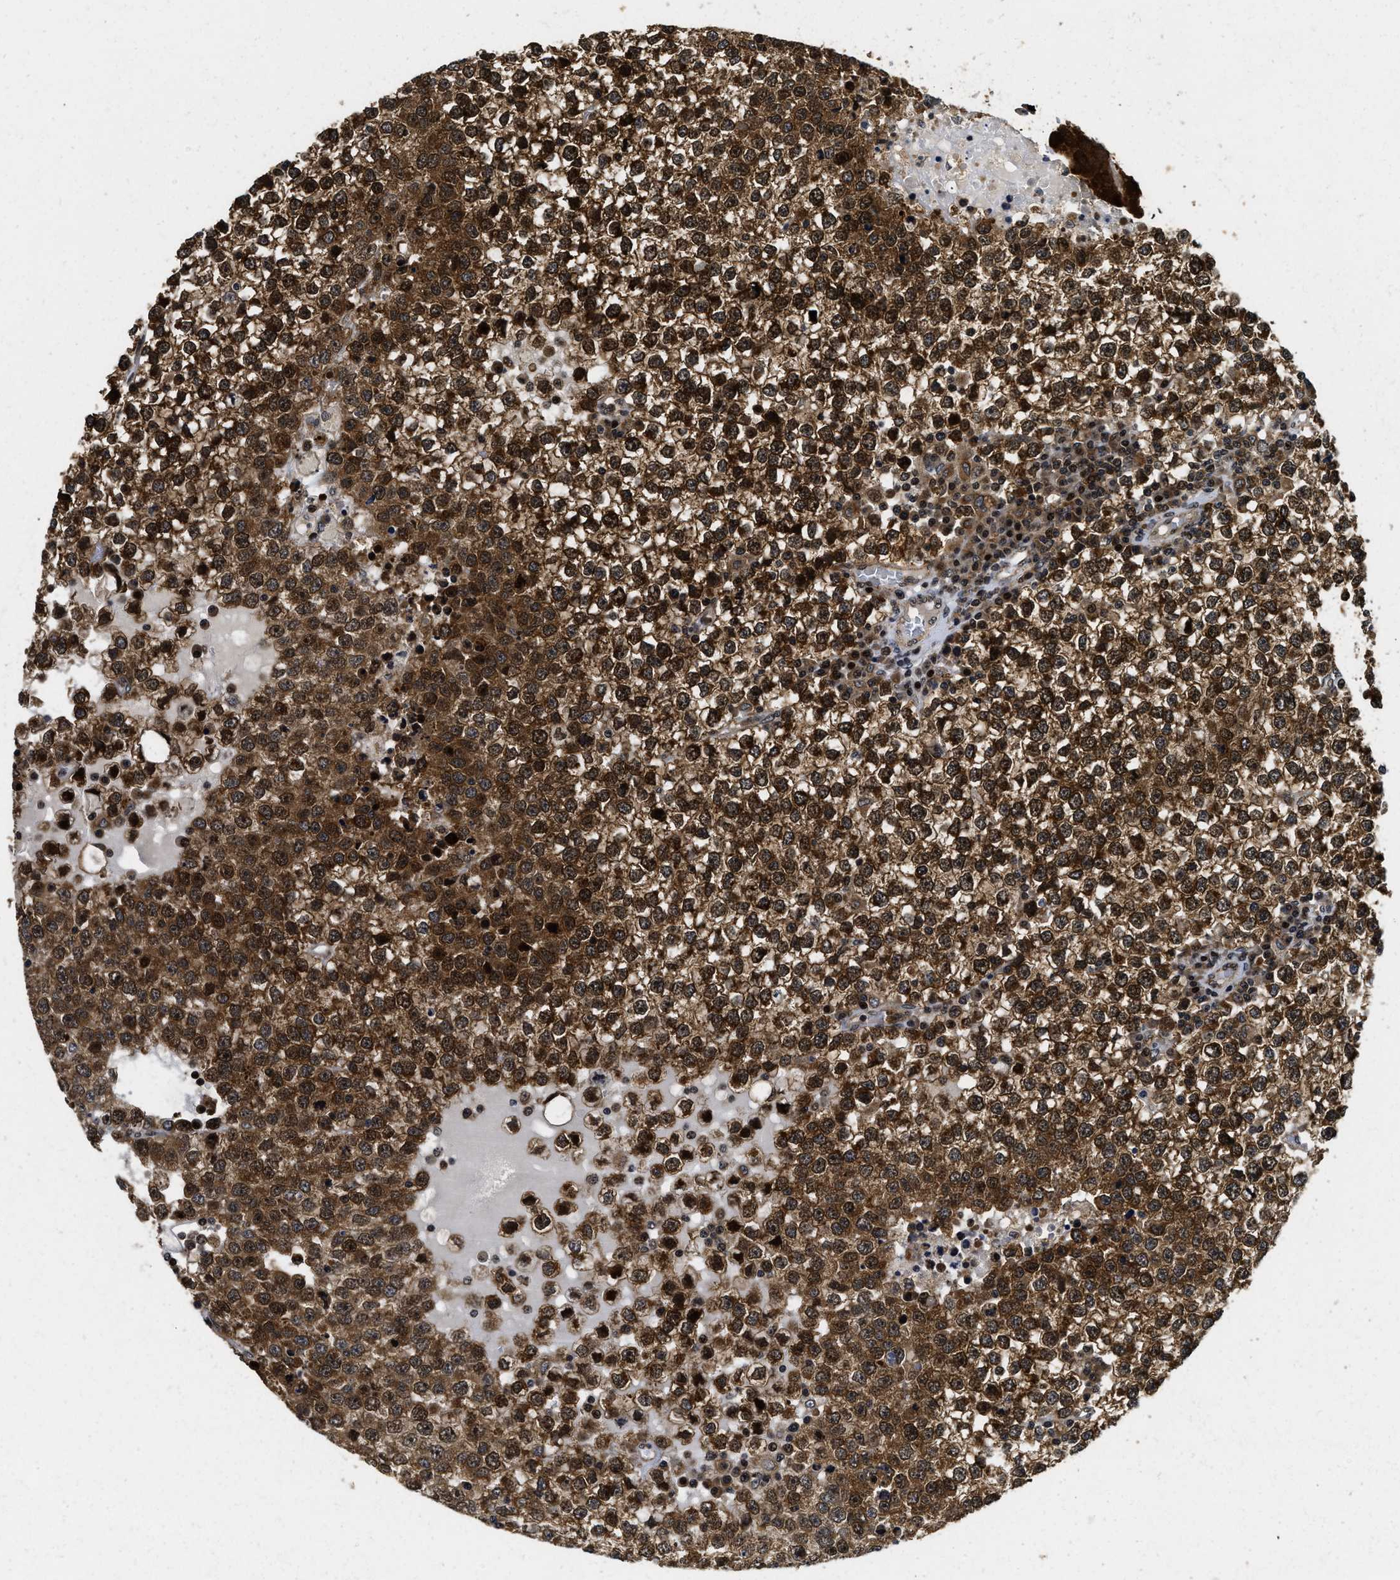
{"staining": {"intensity": "strong", "quantity": ">75%", "location": "cytoplasmic/membranous"}, "tissue": "testis cancer", "cell_type": "Tumor cells", "image_type": "cancer", "snomed": [{"axis": "morphology", "description": "Seminoma, NOS"}, {"axis": "topography", "description": "Testis"}], "caption": "There is high levels of strong cytoplasmic/membranous staining in tumor cells of testis cancer (seminoma), as demonstrated by immunohistochemical staining (brown color).", "gene": "ADSL", "patient": {"sex": "male", "age": 65}}